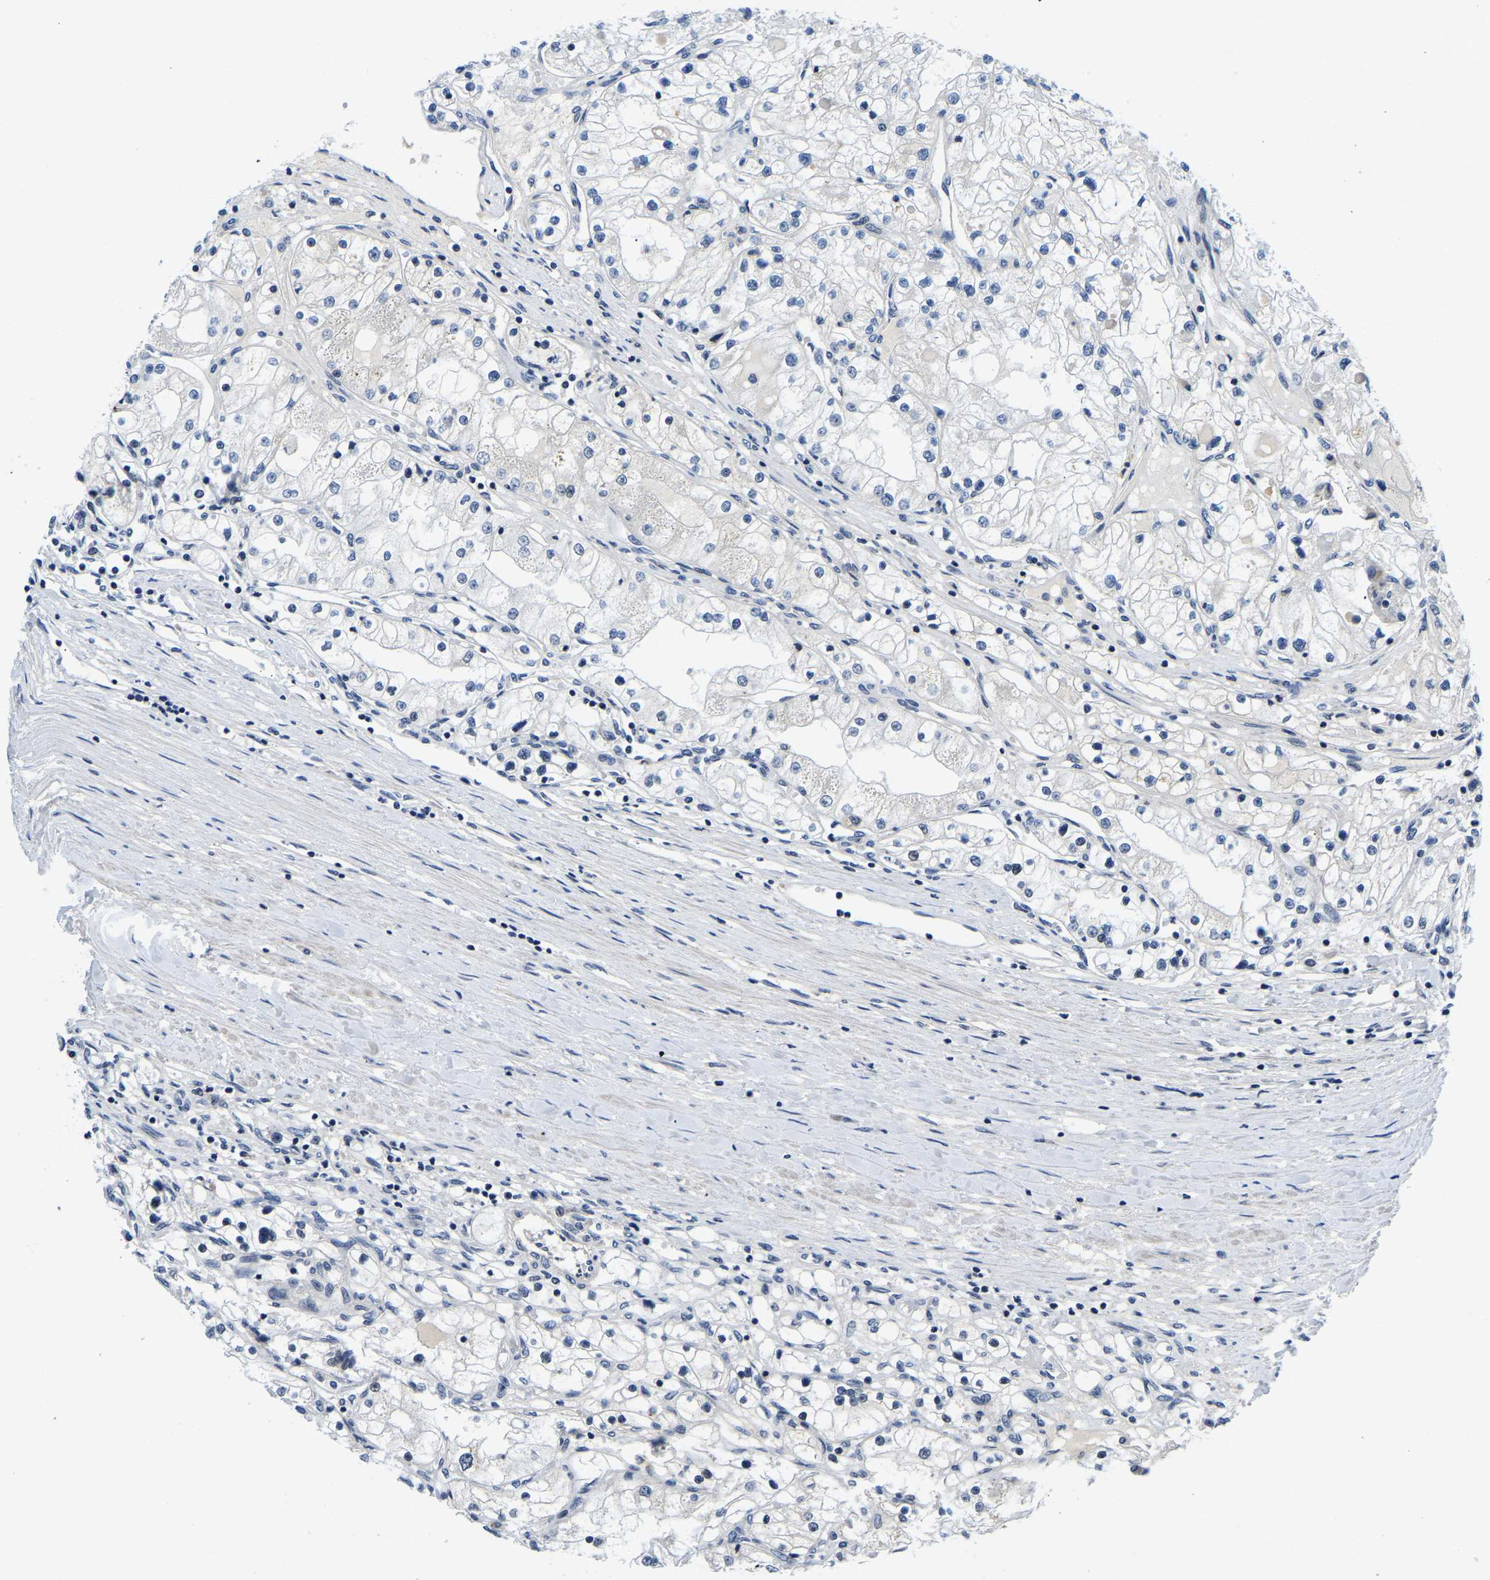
{"staining": {"intensity": "negative", "quantity": "none", "location": "none"}, "tissue": "renal cancer", "cell_type": "Tumor cells", "image_type": "cancer", "snomed": [{"axis": "morphology", "description": "Adenocarcinoma, NOS"}, {"axis": "topography", "description": "Kidney"}], "caption": "Photomicrograph shows no significant protein expression in tumor cells of renal adenocarcinoma.", "gene": "POLDIP3", "patient": {"sex": "male", "age": 68}}